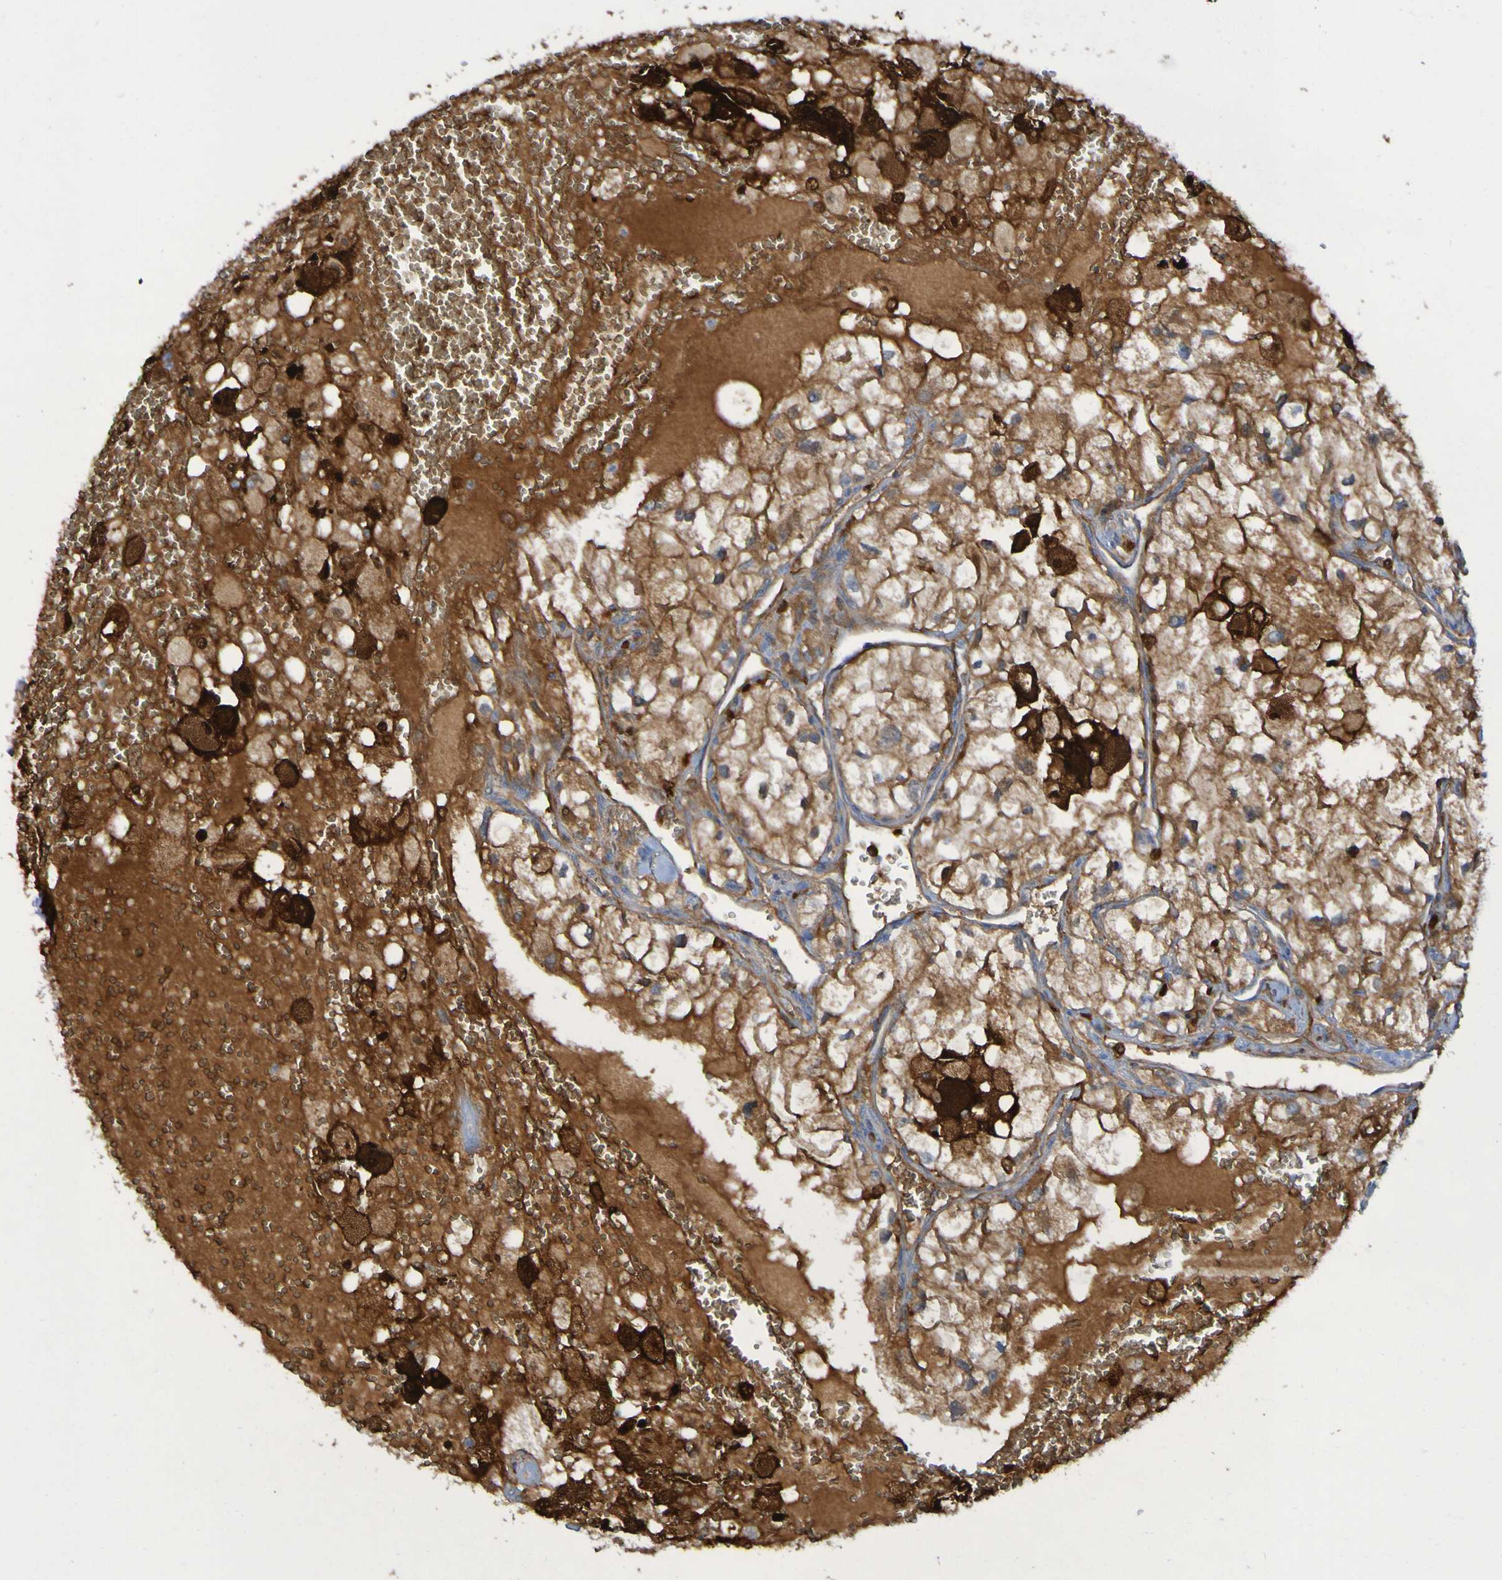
{"staining": {"intensity": "moderate", "quantity": ">75%", "location": "cytoplasmic/membranous"}, "tissue": "renal cancer", "cell_type": "Tumor cells", "image_type": "cancer", "snomed": [{"axis": "morphology", "description": "Adenocarcinoma, NOS"}, {"axis": "topography", "description": "Kidney"}], "caption": "Renal cancer was stained to show a protein in brown. There is medium levels of moderate cytoplasmic/membranous positivity in about >75% of tumor cells.", "gene": "MPPE1", "patient": {"sex": "female", "age": 70}}